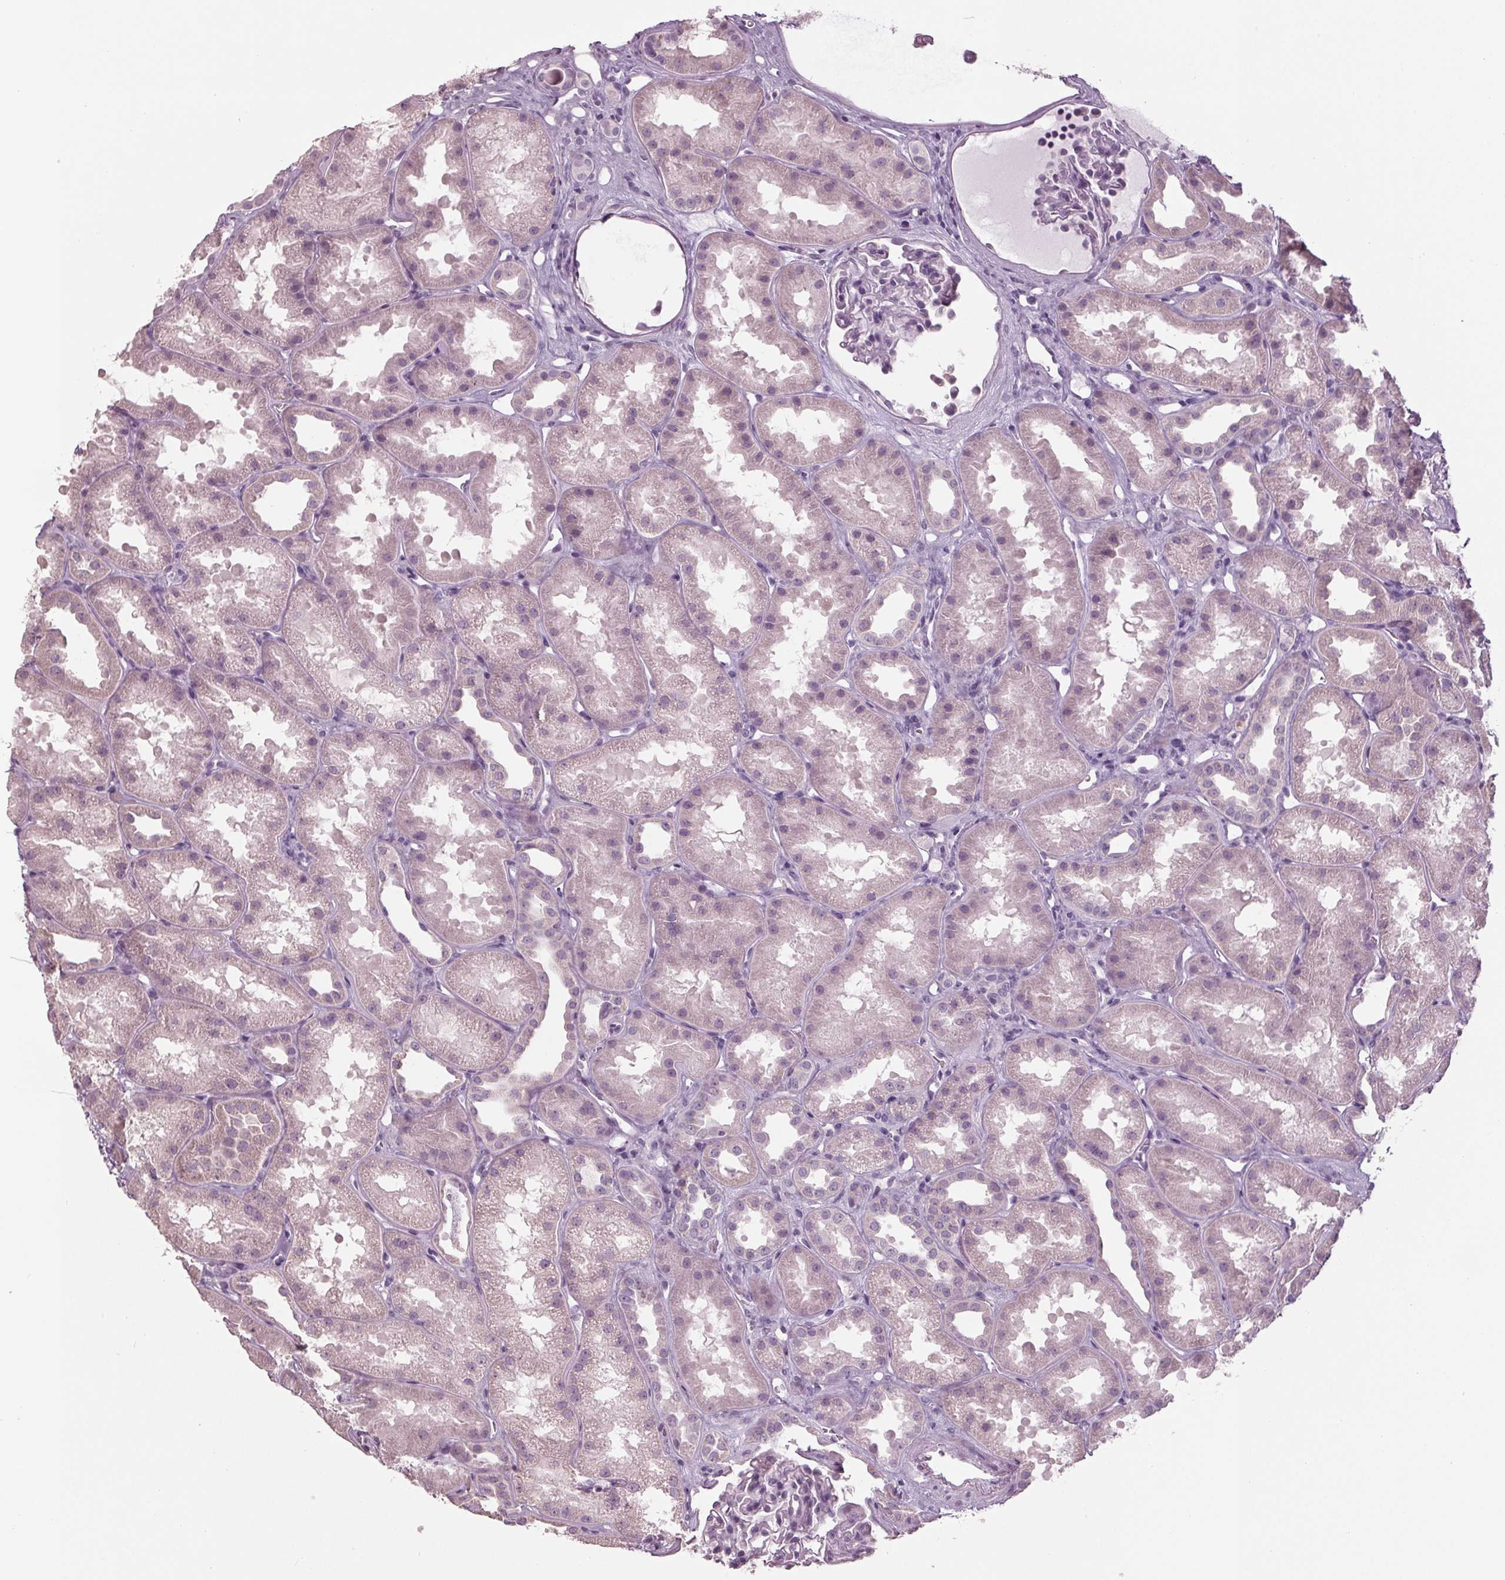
{"staining": {"intensity": "negative", "quantity": "none", "location": "none"}, "tissue": "kidney", "cell_type": "Cells in glomeruli", "image_type": "normal", "snomed": [{"axis": "morphology", "description": "Normal tissue, NOS"}, {"axis": "topography", "description": "Kidney"}], "caption": "Micrograph shows no significant protein expression in cells in glomeruli of unremarkable kidney.", "gene": "TNNC2", "patient": {"sex": "male", "age": 61}}